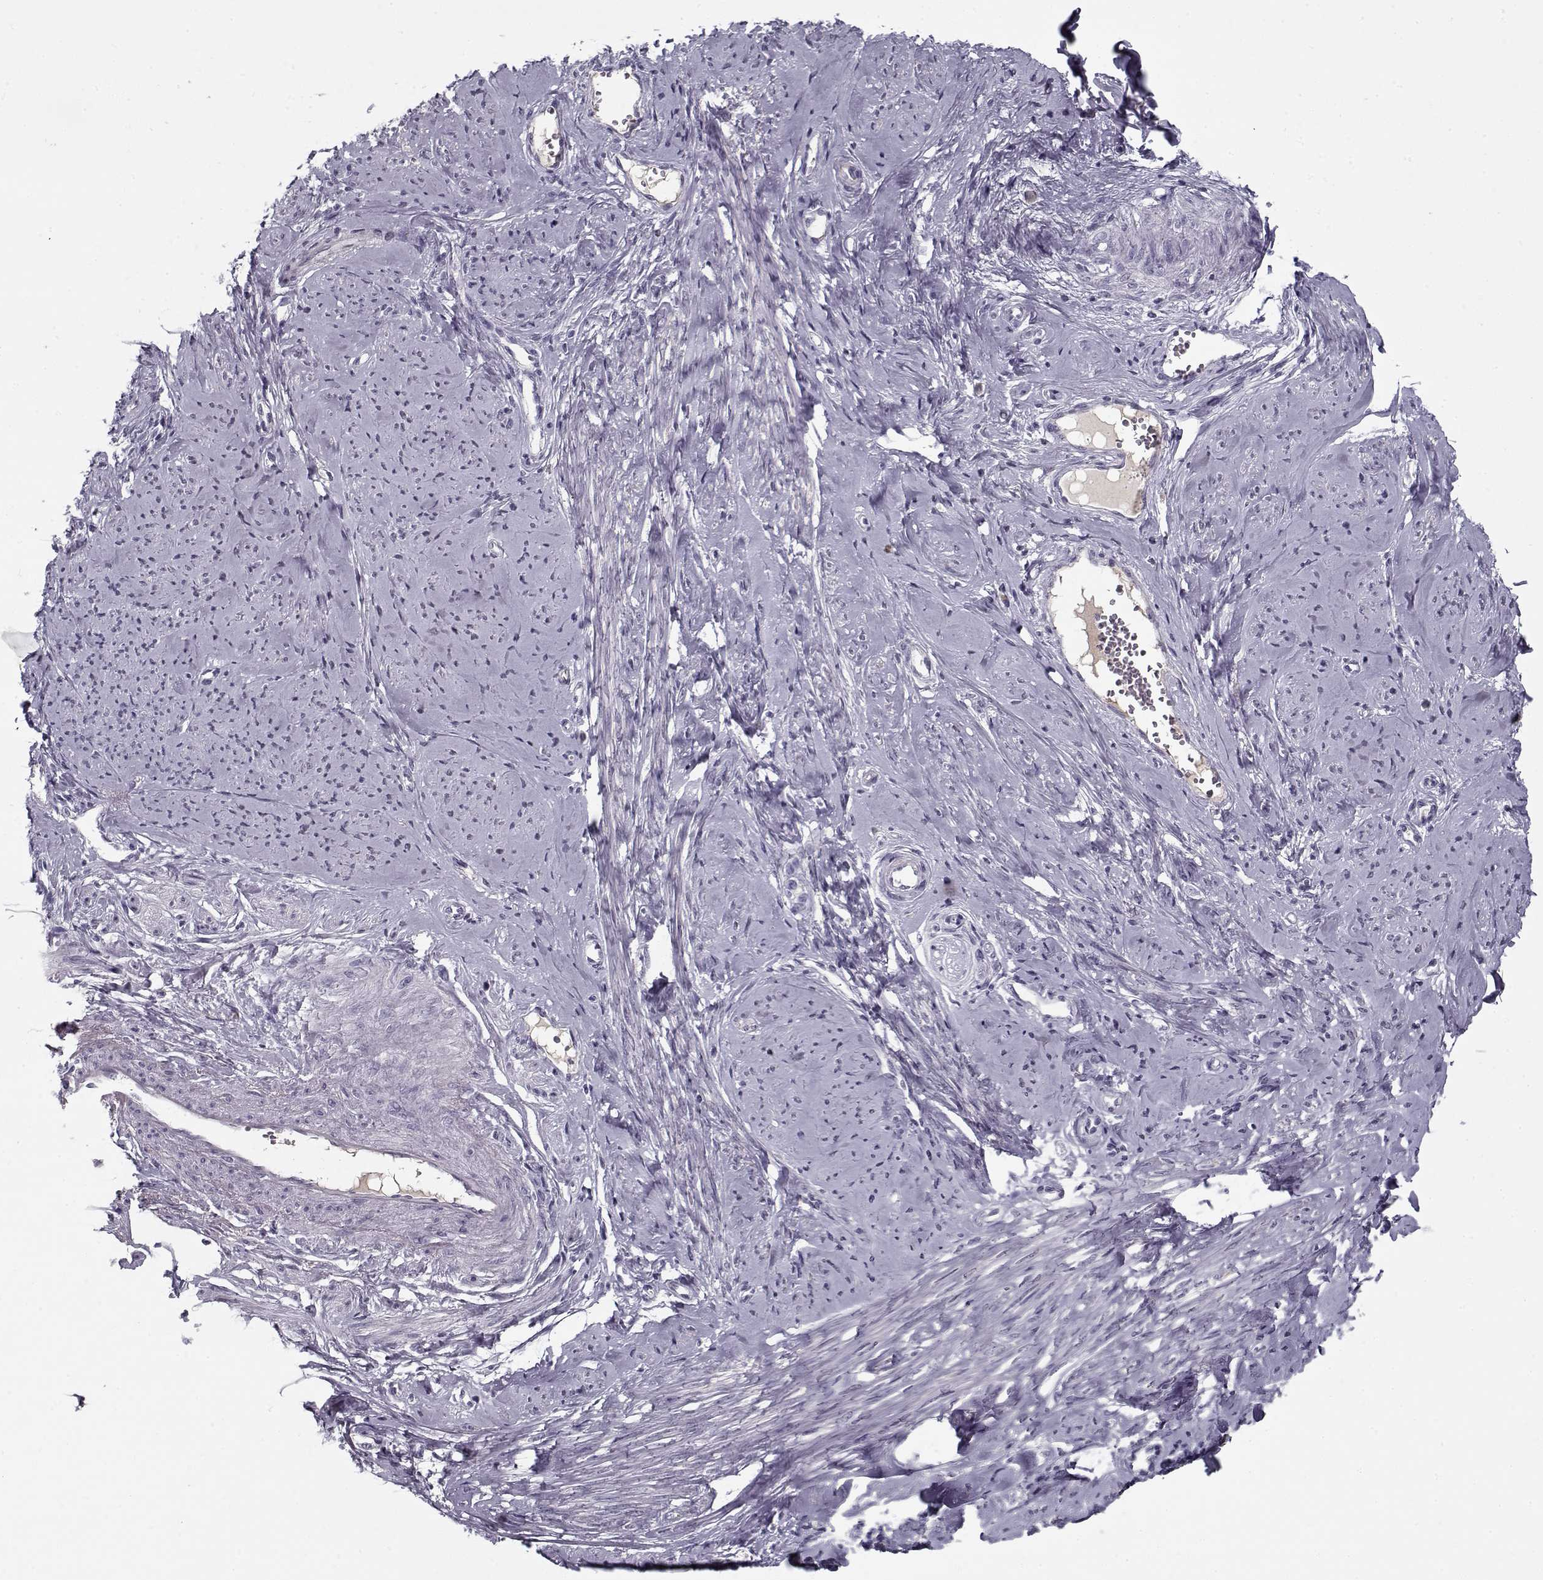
{"staining": {"intensity": "negative", "quantity": "none", "location": "none"}, "tissue": "smooth muscle", "cell_type": "Smooth muscle cells", "image_type": "normal", "snomed": [{"axis": "morphology", "description": "Normal tissue, NOS"}, {"axis": "topography", "description": "Smooth muscle"}], "caption": "A histopathology image of smooth muscle stained for a protein displays no brown staining in smooth muscle cells. (IHC, brightfield microscopy, high magnification).", "gene": "SPACA9", "patient": {"sex": "female", "age": 48}}